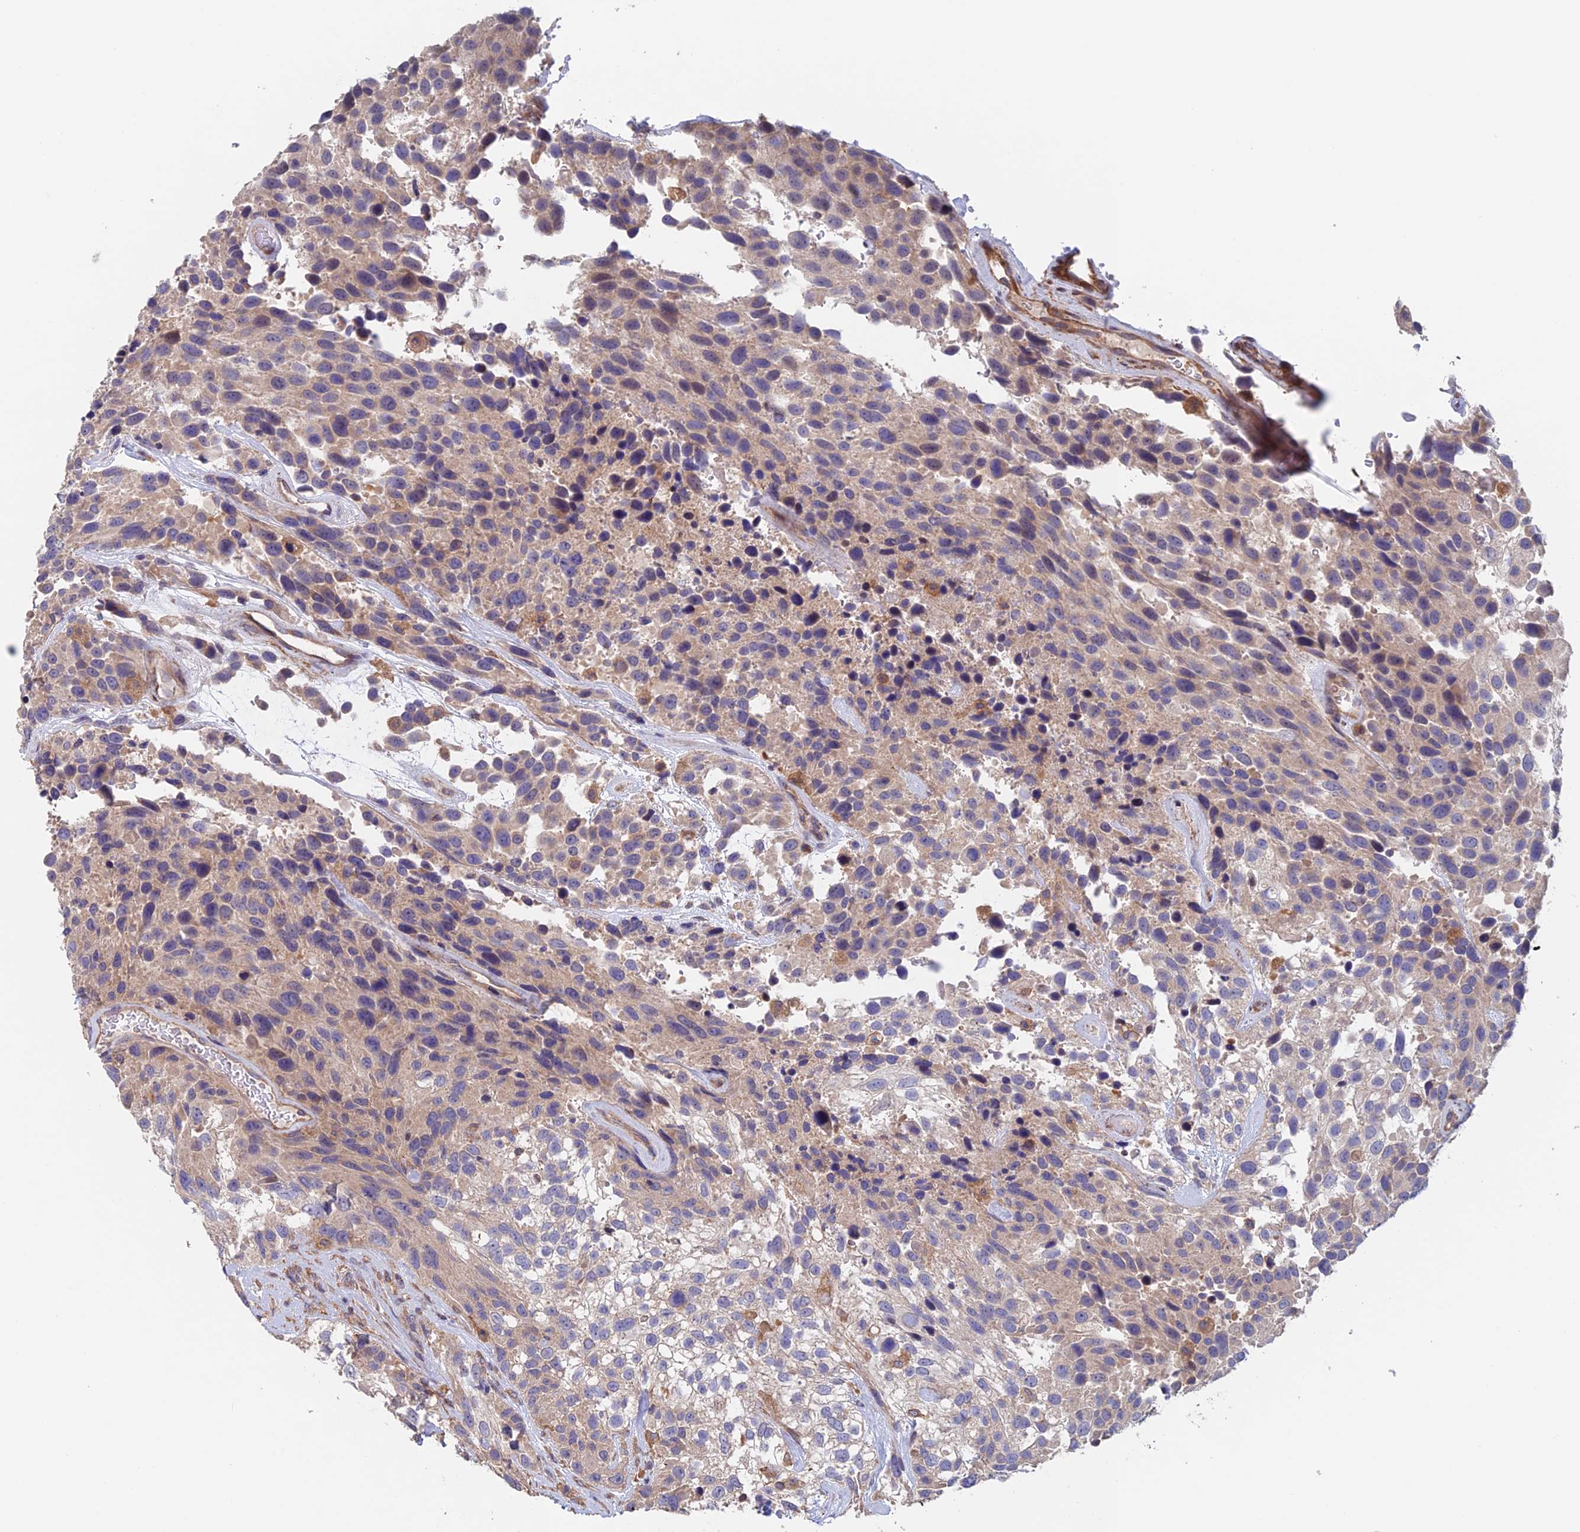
{"staining": {"intensity": "weak", "quantity": "<25%", "location": "cytoplasmic/membranous"}, "tissue": "urothelial cancer", "cell_type": "Tumor cells", "image_type": "cancer", "snomed": [{"axis": "morphology", "description": "Urothelial carcinoma, High grade"}, {"axis": "topography", "description": "Urinary bladder"}], "caption": "There is no significant expression in tumor cells of urothelial carcinoma (high-grade).", "gene": "NUDT16L1", "patient": {"sex": "female", "age": 70}}